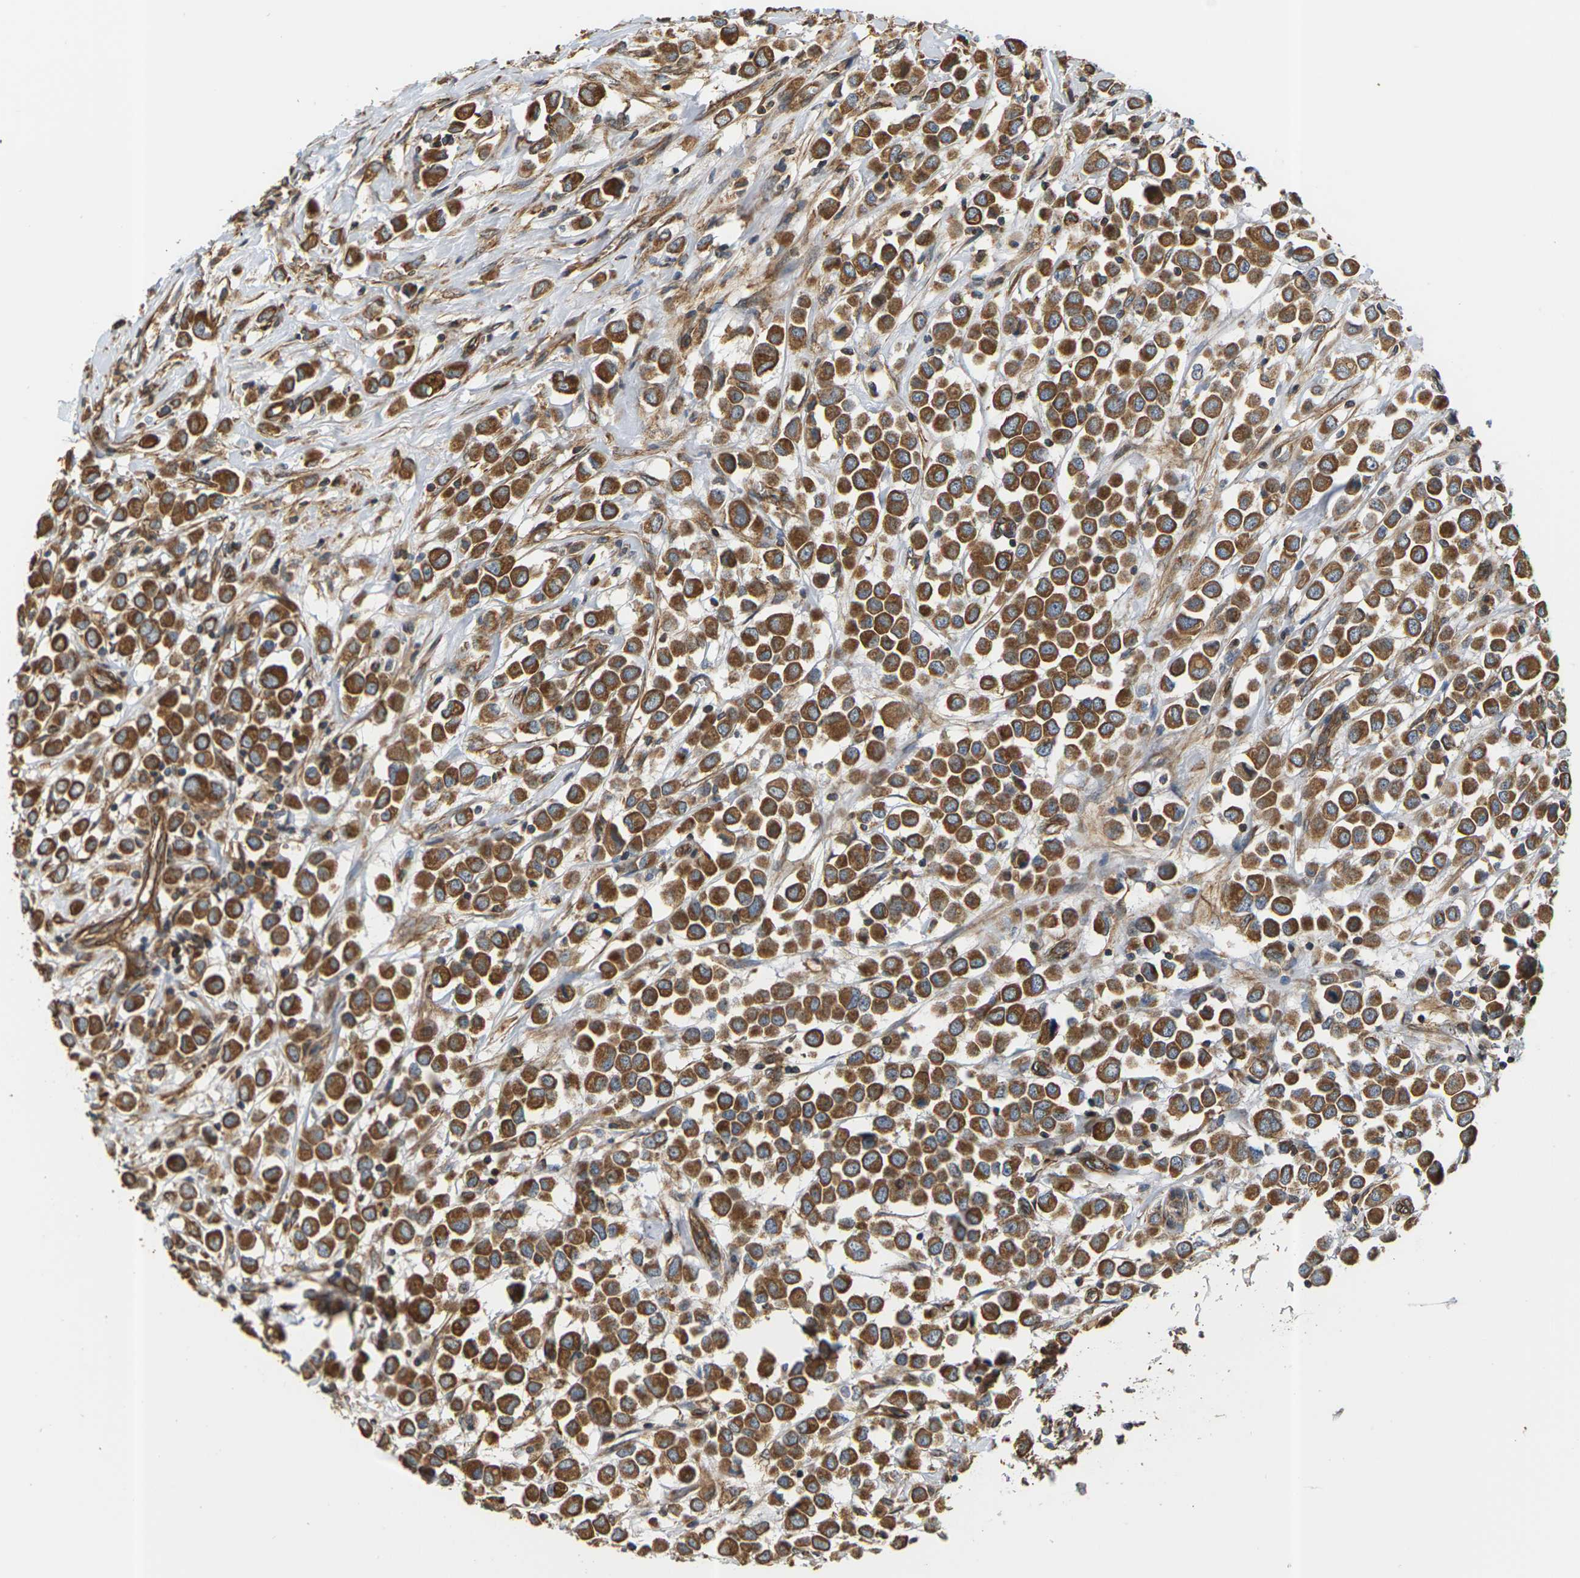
{"staining": {"intensity": "strong", "quantity": ">75%", "location": "cytoplasmic/membranous"}, "tissue": "breast cancer", "cell_type": "Tumor cells", "image_type": "cancer", "snomed": [{"axis": "morphology", "description": "Duct carcinoma"}, {"axis": "topography", "description": "Breast"}], "caption": "Immunohistochemical staining of human breast intraductal carcinoma displays high levels of strong cytoplasmic/membranous protein staining in about >75% of tumor cells. Using DAB (3,3'-diaminobenzidine) (brown) and hematoxylin (blue) stains, captured at high magnification using brightfield microscopy.", "gene": "PCDHB4", "patient": {"sex": "female", "age": 61}}